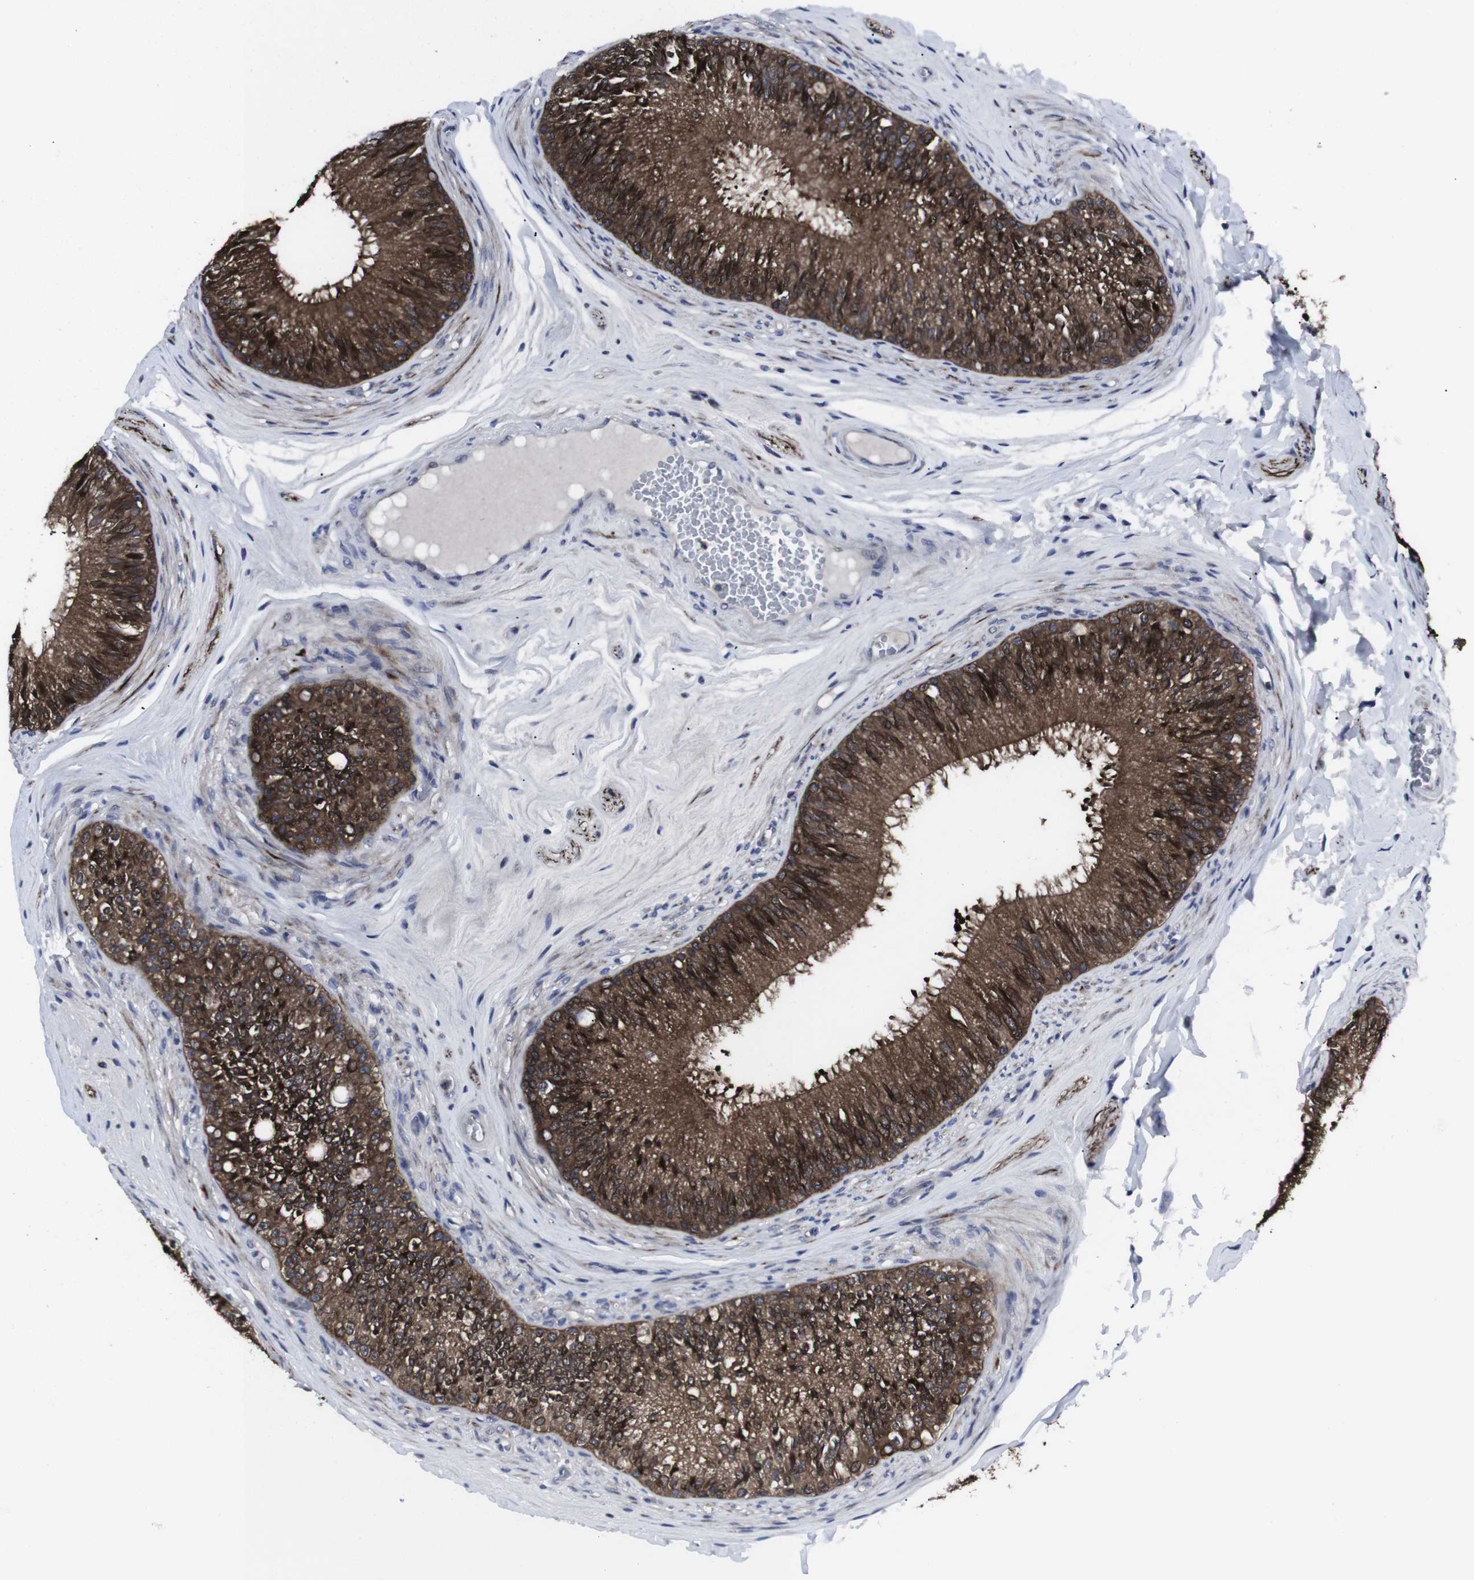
{"staining": {"intensity": "strong", "quantity": ">75%", "location": "cytoplasmic/membranous"}, "tissue": "epididymis", "cell_type": "Glandular cells", "image_type": "normal", "snomed": [{"axis": "morphology", "description": "Normal tissue, NOS"}, {"axis": "topography", "description": "Testis"}, {"axis": "topography", "description": "Epididymis"}], "caption": "Brown immunohistochemical staining in unremarkable epididymis displays strong cytoplasmic/membranous positivity in about >75% of glandular cells. (brown staining indicates protein expression, while blue staining denotes nuclei).", "gene": "HPRT1", "patient": {"sex": "male", "age": 36}}